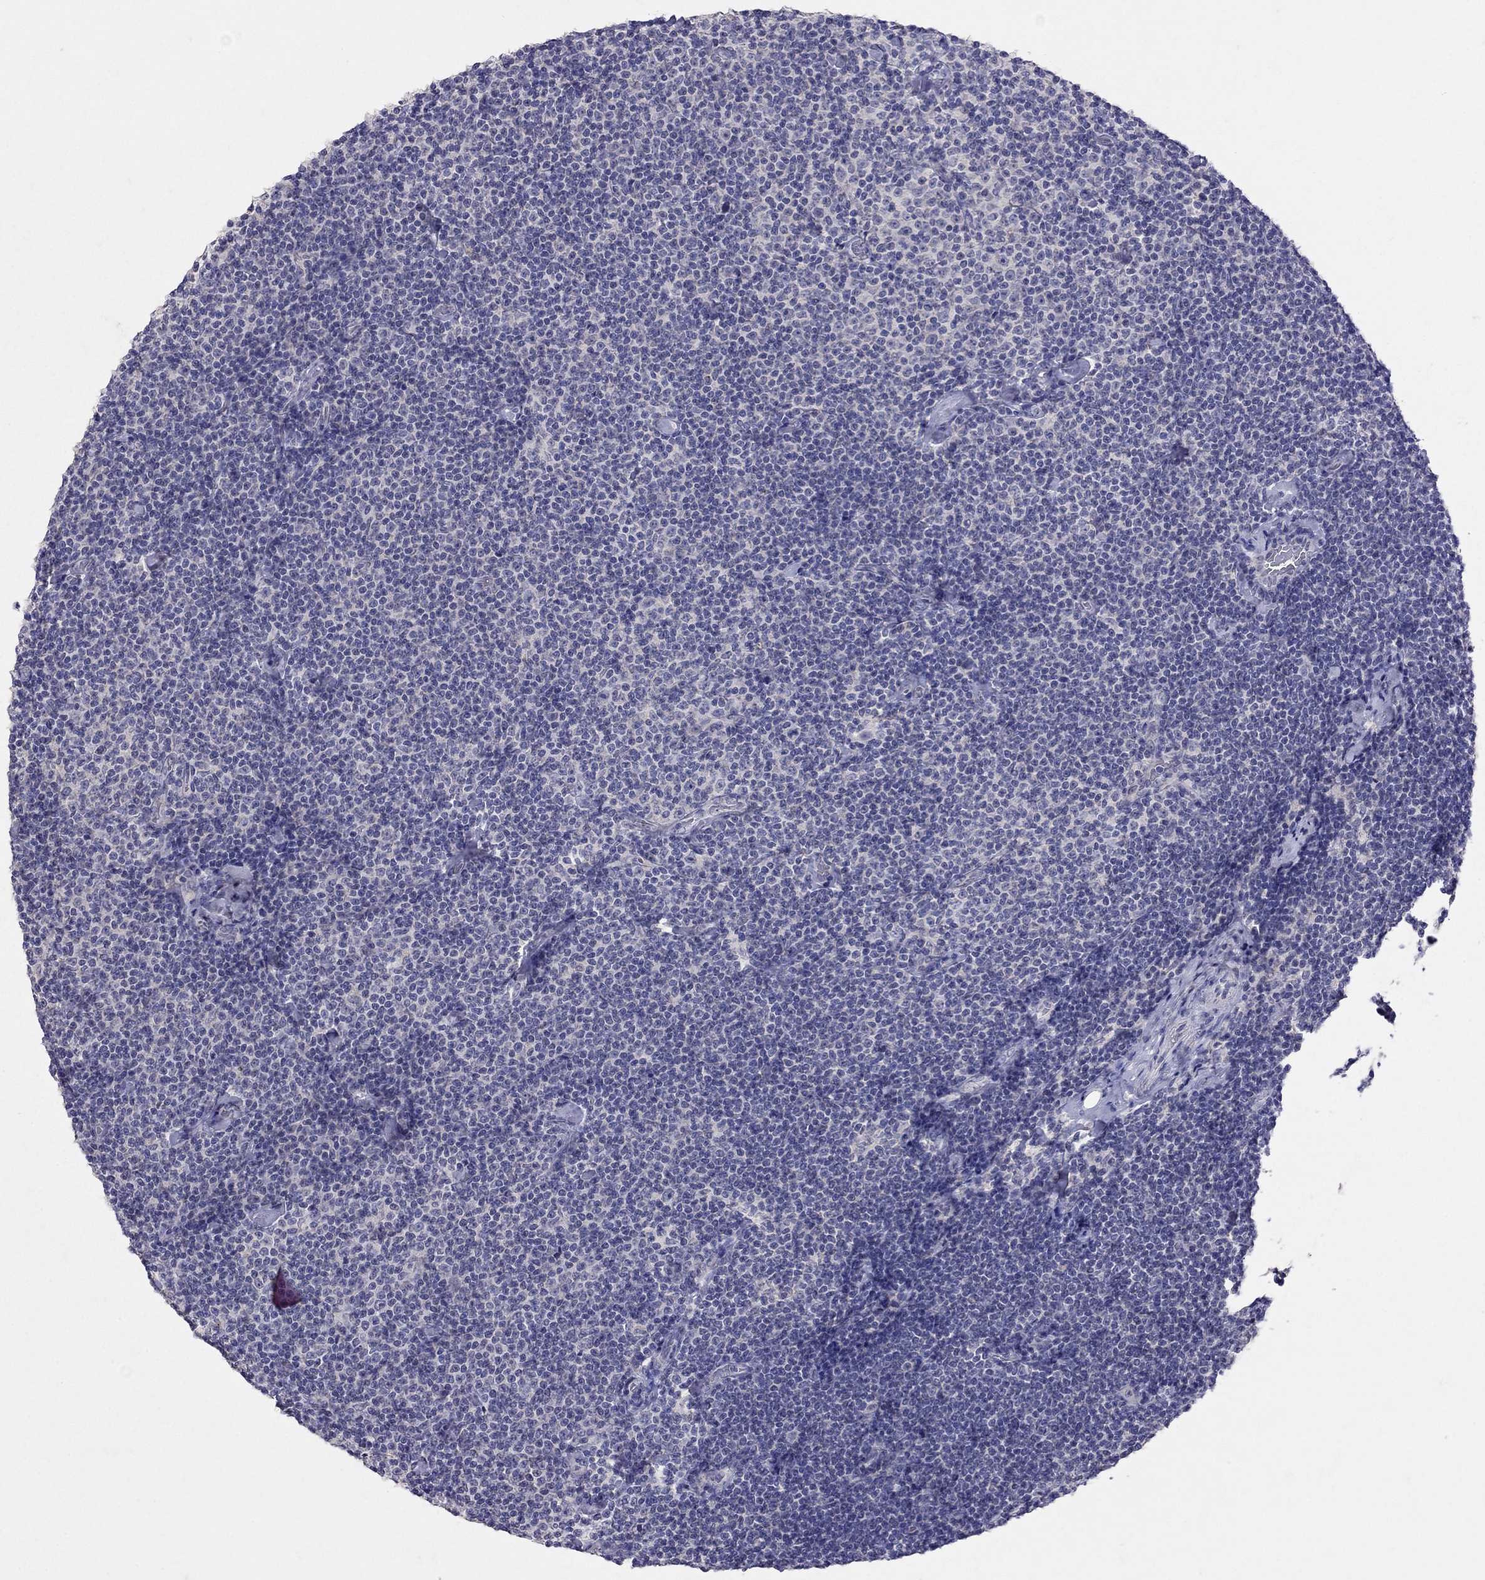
{"staining": {"intensity": "negative", "quantity": "none", "location": "none"}, "tissue": "lymphoma", "cell_type": "Tumor cells", "image_type": "cancer", "snomed": [{"axis": "morphology", "description": "Malignant lymphoma, non-Hodgkin's type, Low grade"}, {"axis": "topography", "description": "Lymph node"}], "caption": "Tumor cells are negative for brown protein staining in low-grade malignant lymphoma, non-Hodgkin's type.", "gene": "FST", "patient": {"sex": "male", "age": 81}}